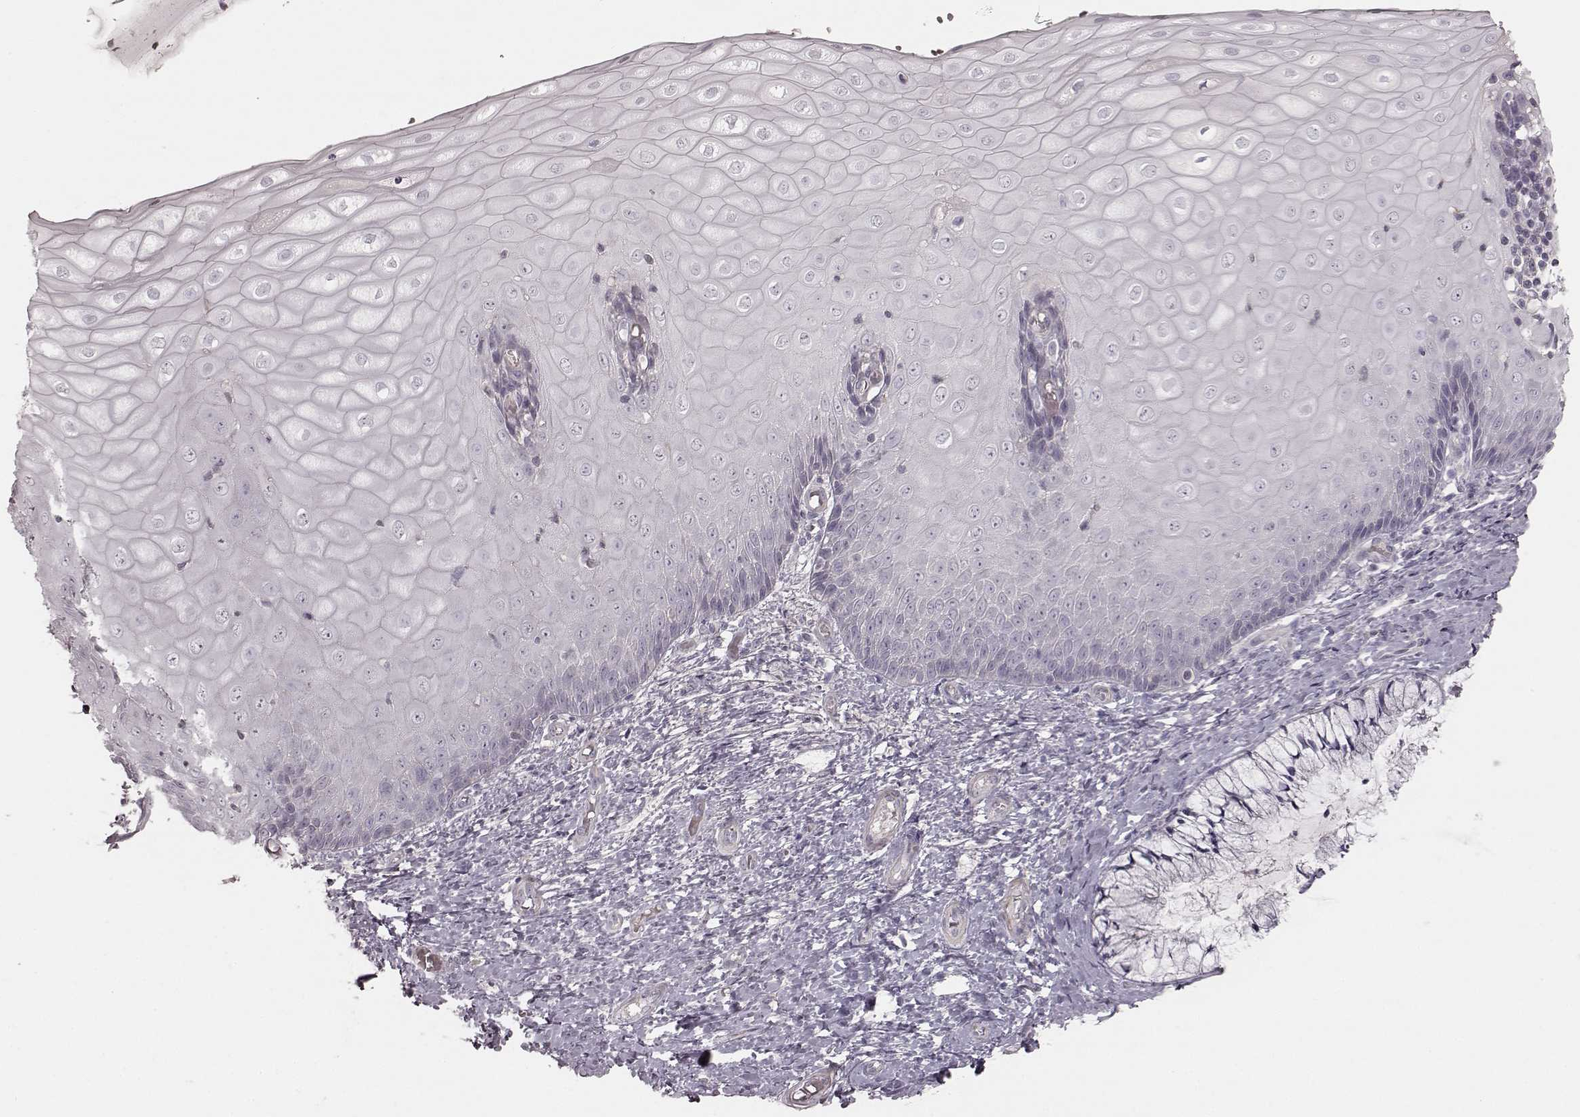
{"staining": {"intensity": "negative", "quantity": "none", "location": "none"}, "tissue": "cervix", "cell_type": "Glandular cells", "image_type": "normal", "snomed": [{"axis": "morphology", "description": "Normal tissue, NOS"}, {"axis": "topography", "description": "Cervix"}], "caption": "Protein analysis of benign cervix shows no significant staining in glandular cells.", "gene": "PRLHR", "patient": {"sex": "female", "age": 37}}